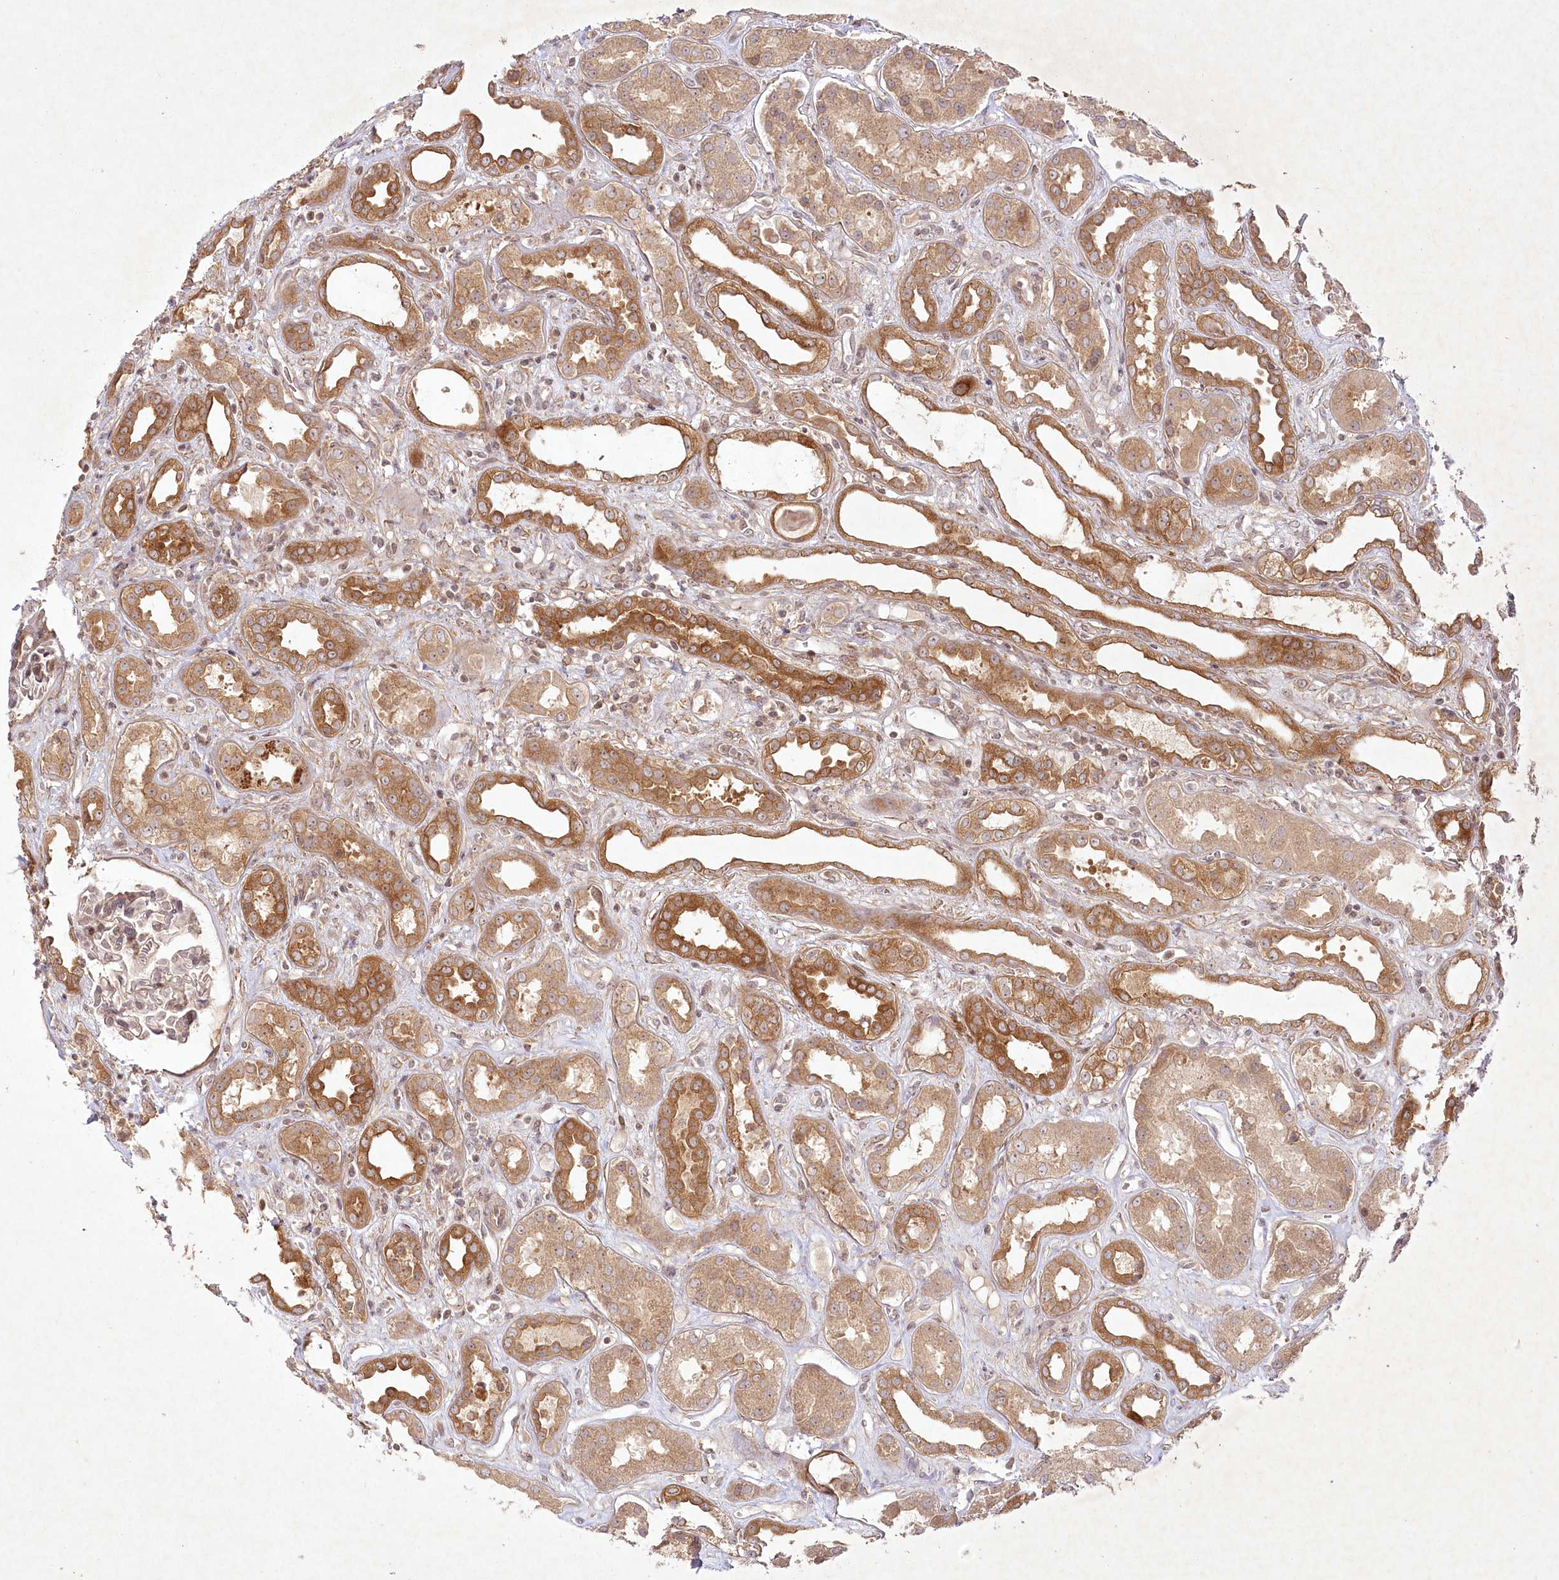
{"staining": {"intensity": "moderate", "quantity": "<25%", "location": "cytoplasmic/membranous,nuclear"}, "tissue": "kidney", "cell_type": "Cells in glomeruli", "image_type": "normal", "snomed": [{"axis": "morphology", "description": "Normal tissue, NOS"}, {"axis": "topography", "description": "Kidney"}], "caption": "Protein staining of unremarkable kidney exhibits moderate cytoplasmic/membranous,nuclear expression in about <25% of cells in glomeruli.", "gene": "SH2D3A", "patient": {"sex": "male", "age": 59}}